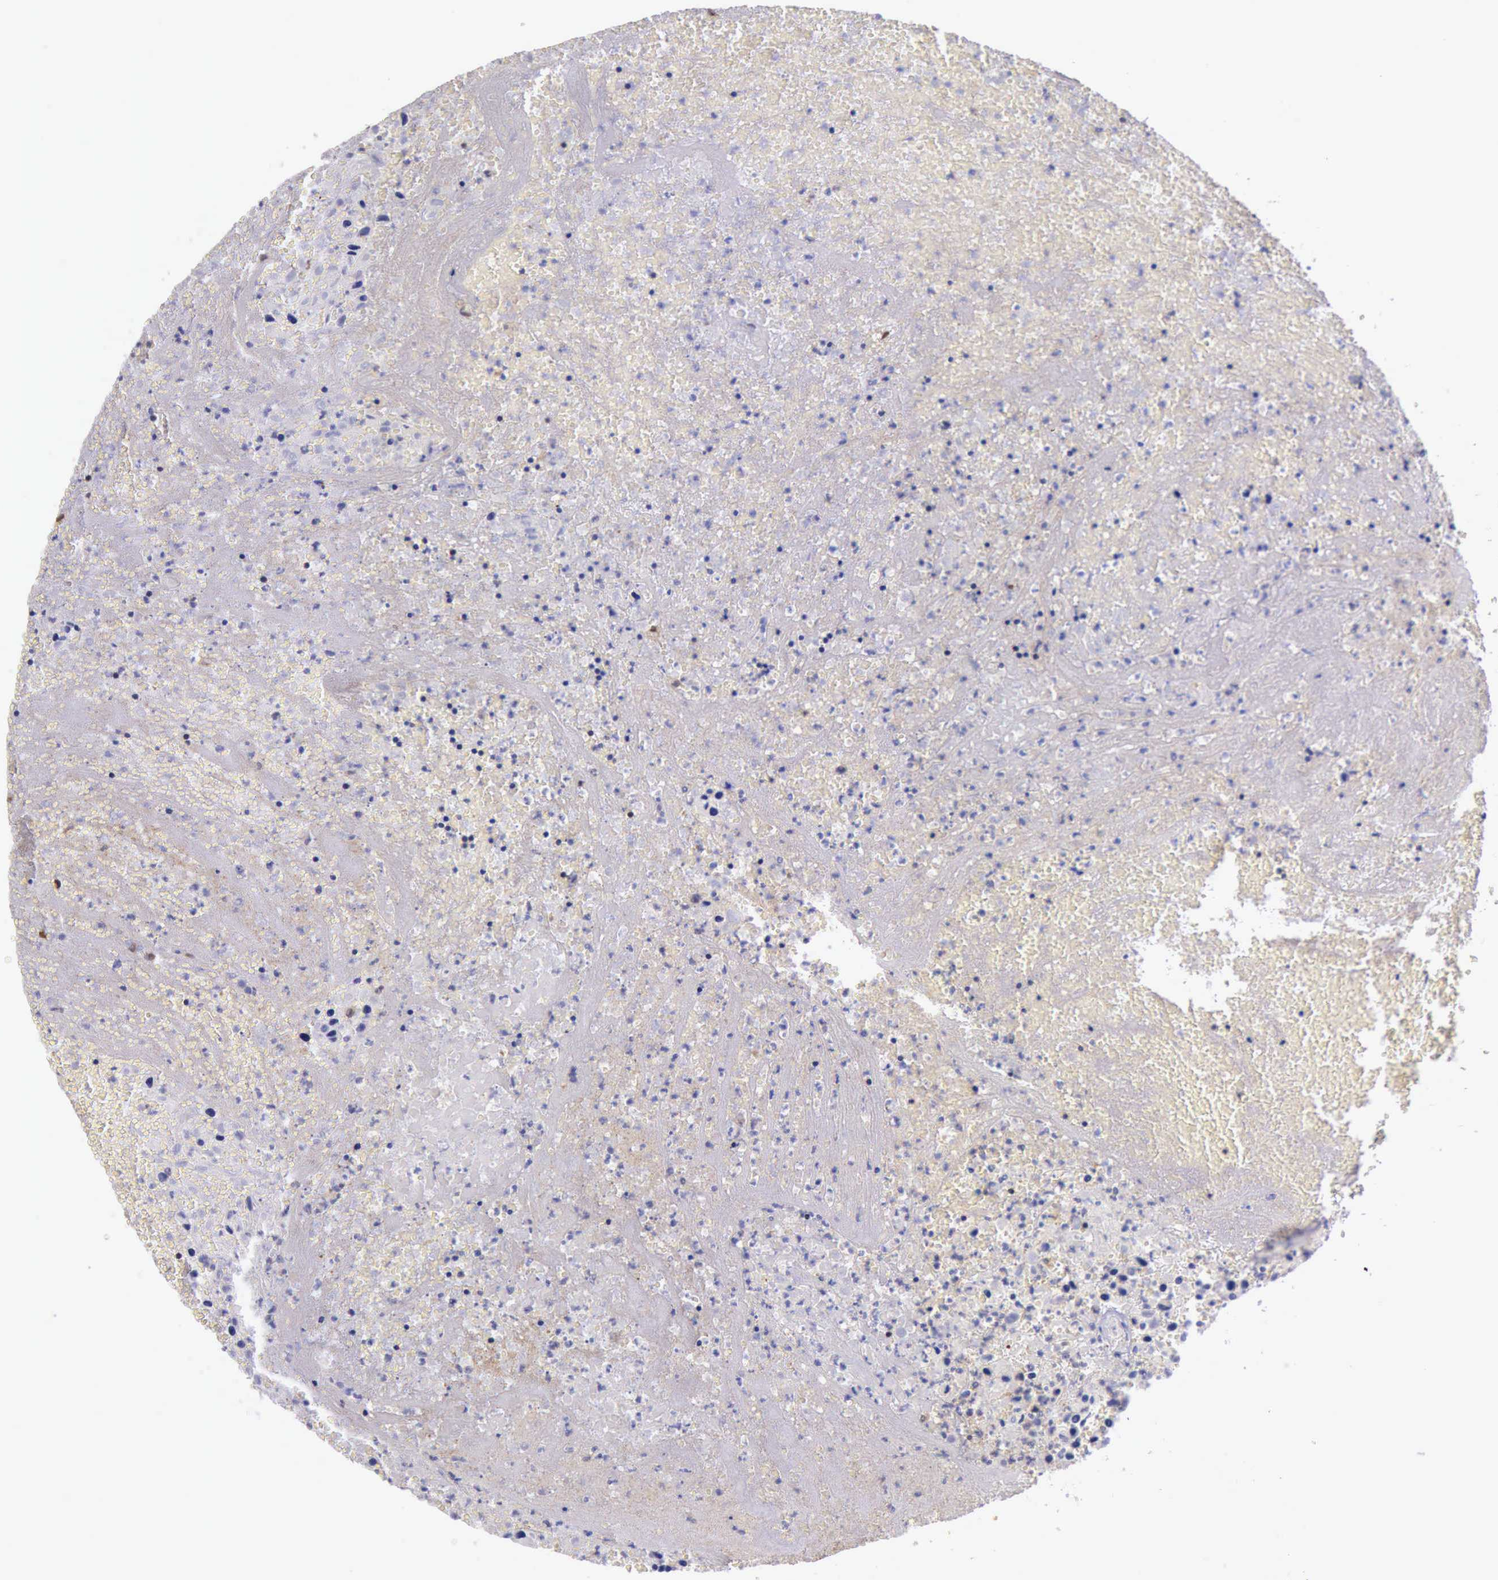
{"staining": {"intensity": "negative", "quantity": "none", "location": "none"}, "tissue": "urothelial cancer", "cell_type": "Tumor cells", "image_type": "cancer", "snomed": [{"axis": "morphology", "description": "Urothelial carcinoma, High grade"}, {"axis": "topography", "description": "Urinary bladder"}], "caption": "IHC of urothelial cancer reveals no positivity in tumor cells.", "gene": "TYMP", "patient": {"sex": "male", "age": 66}}